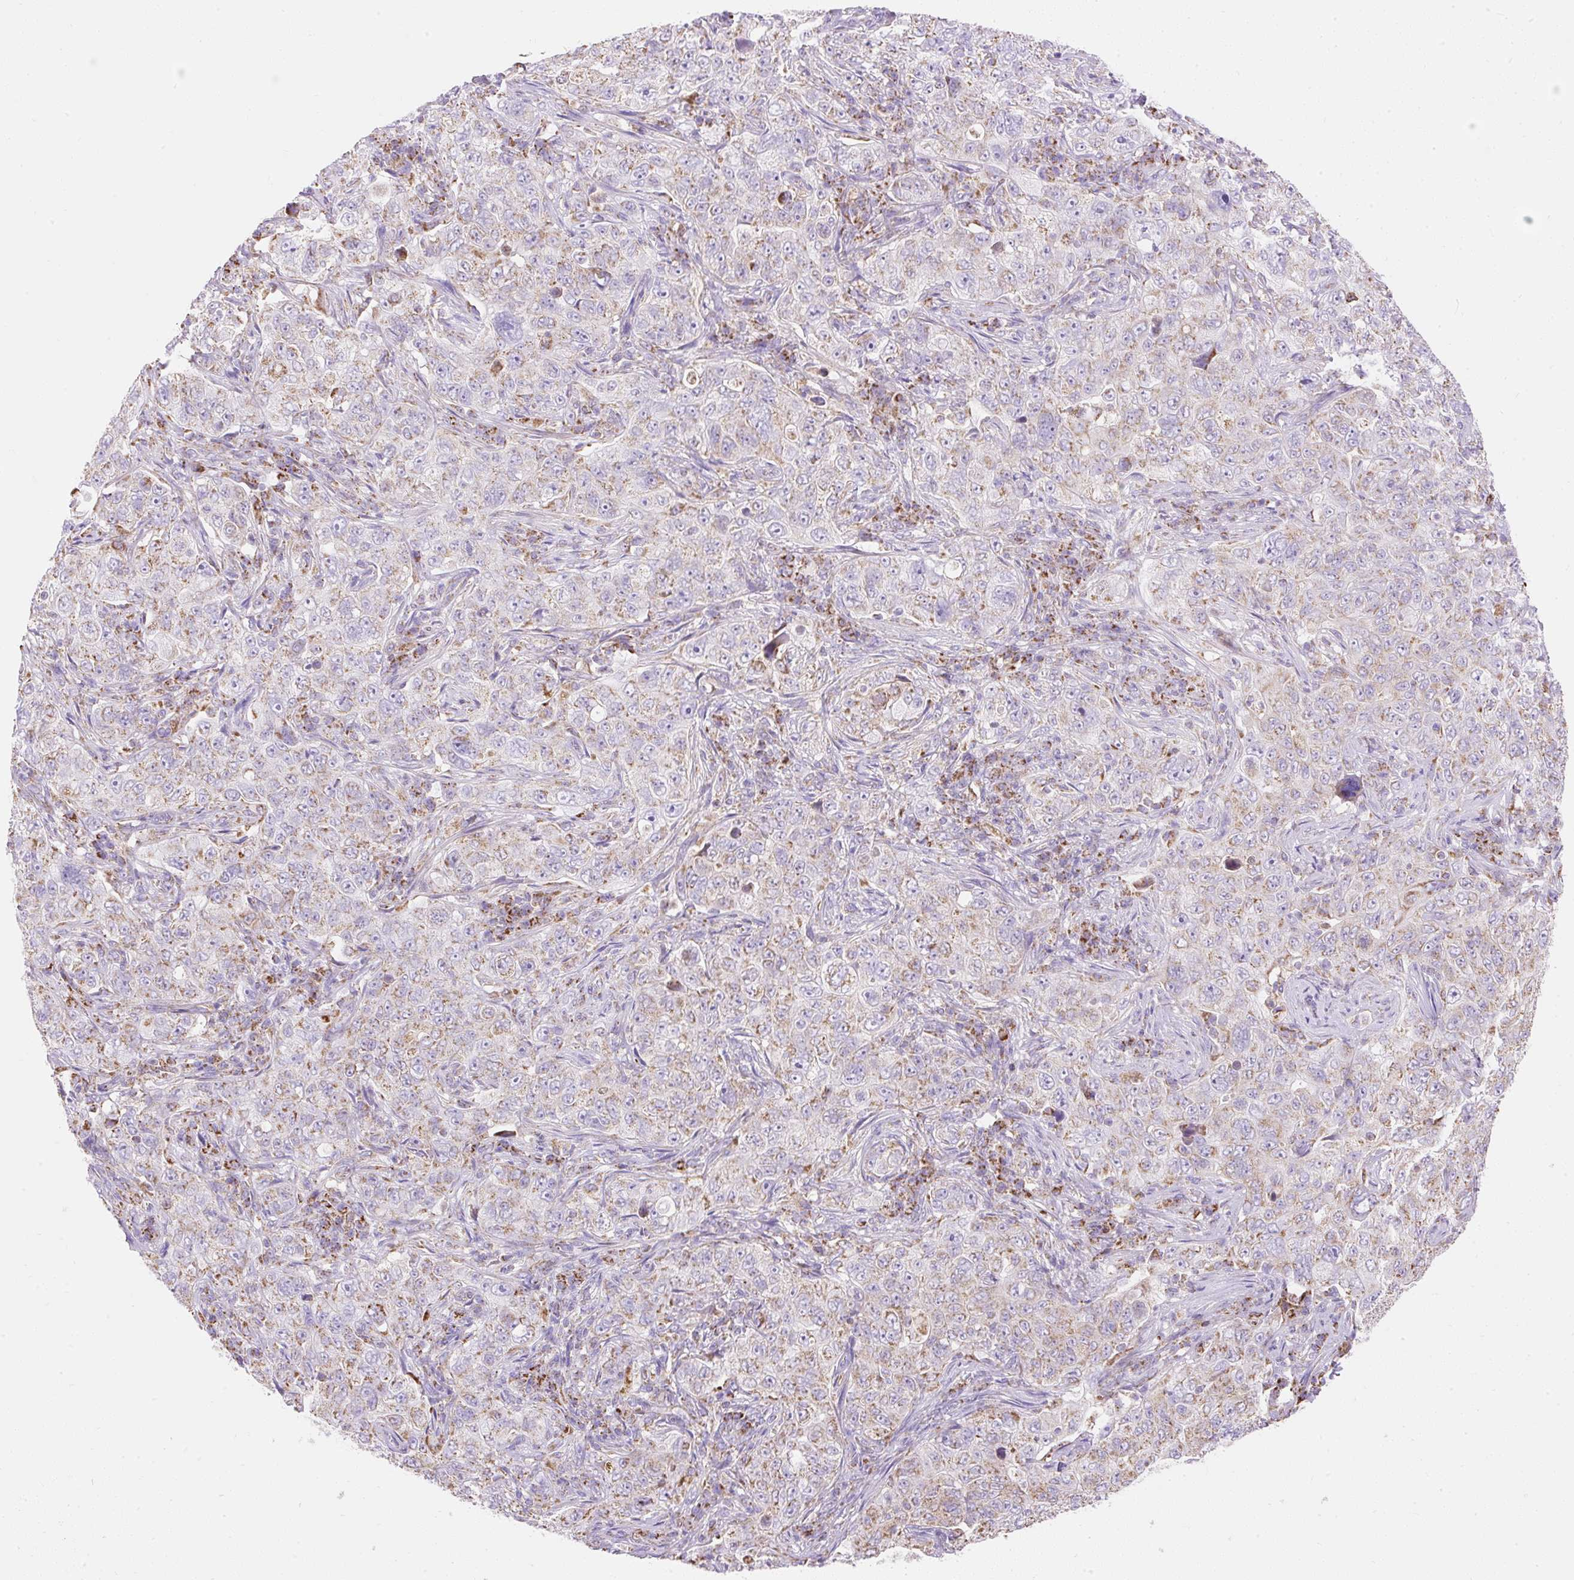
{"staining": {"intensity": "weak", "quantity": ">75%", "location": "cytoplasmic/membranous"}, "tissue": "pancreatic cancer", "cell_type": "Tumor cells", "image_type": "cancer", "snomed": [{"axis": "morphology", "description": "Adenocarcinoma, NOS"}, {"axis": "topography", "description": "Pancreas"}], "caption": "Immunohistochemistry (IHC) of human pancreatic cancer (adenocarcinoma) shows low levels of weak cytoplasmic/membranous staining in approximately >75% of tumor cells.", "gene": "DAAM2", "patient": {"sex": "male", "age": 68}}